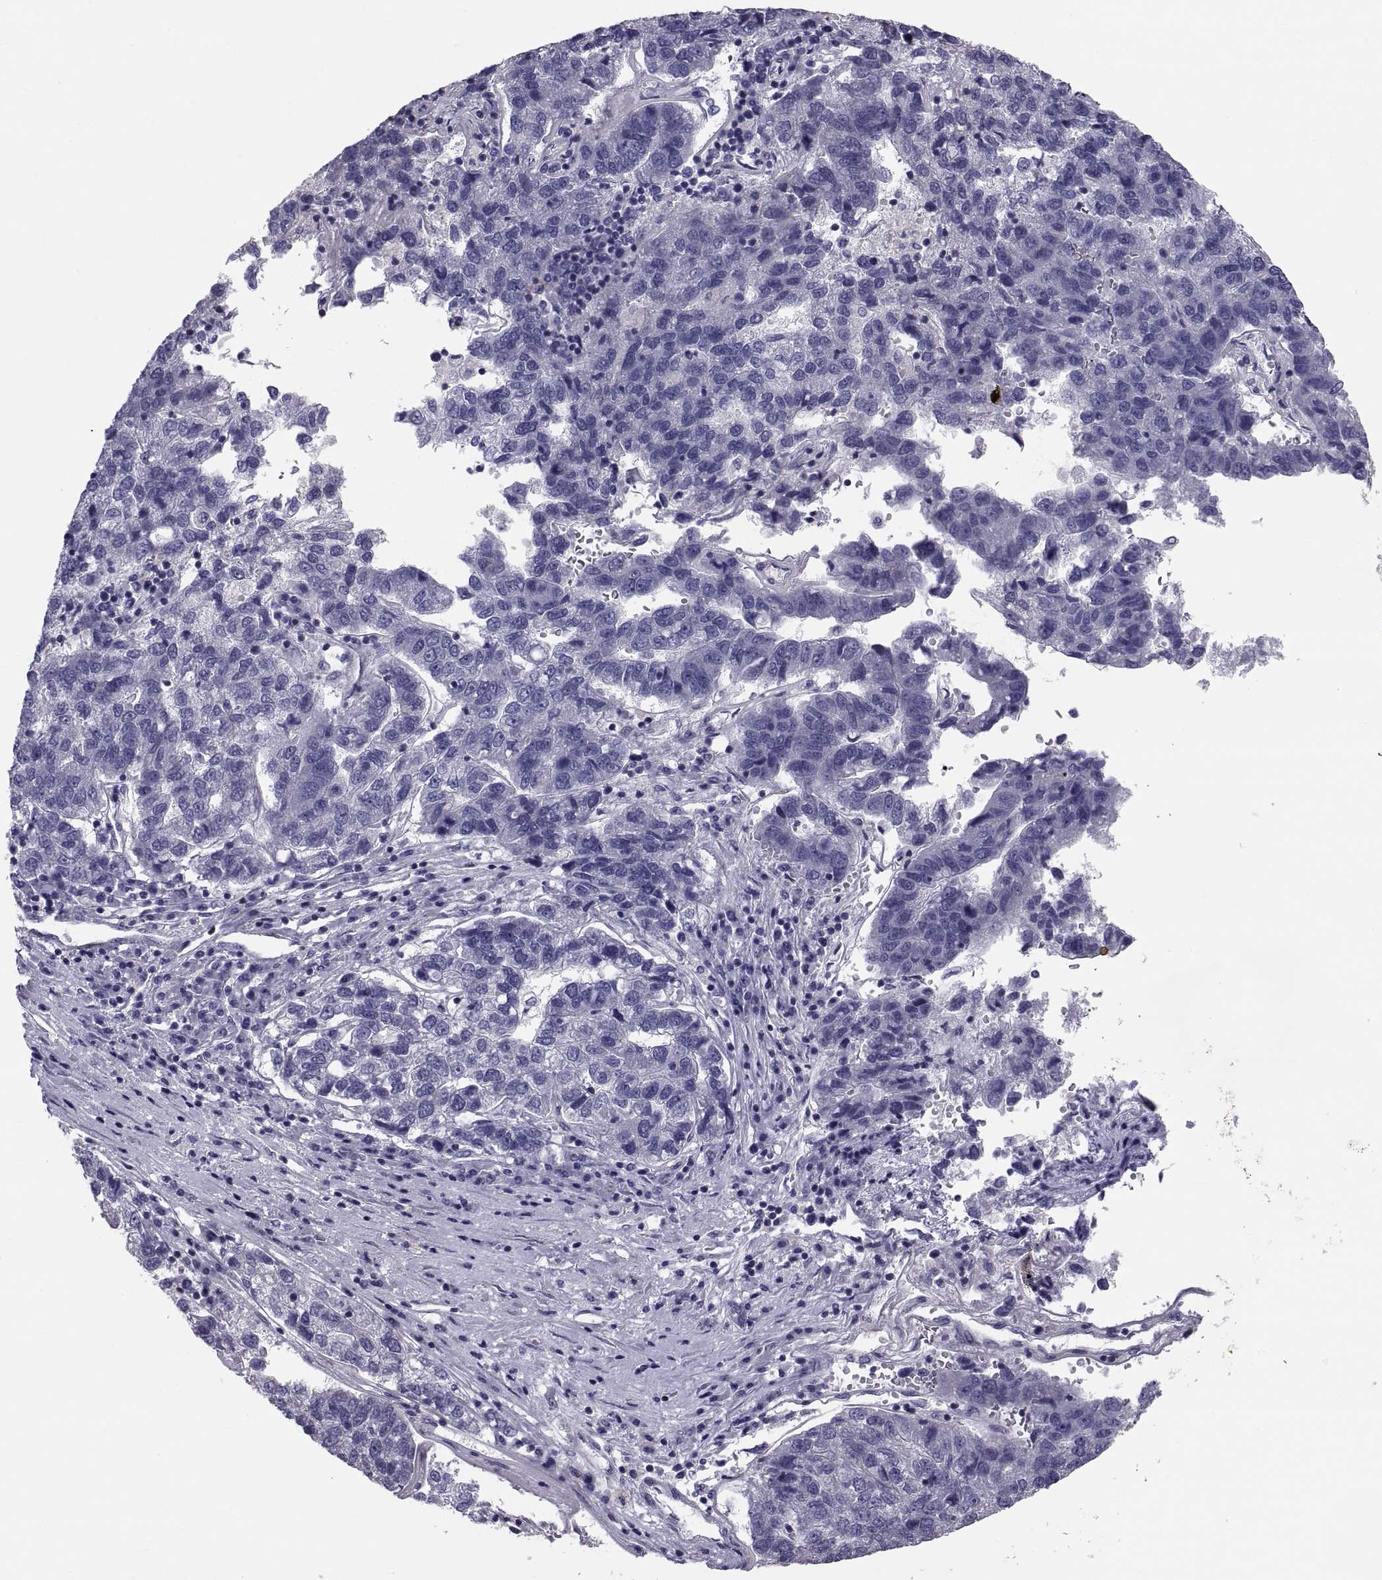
{"staining": {"intensity": "negative", "quantity": "none", "location": "none"}, "tissue": "pancreatic cancer", "cell_type": "Tumor cells", "image_type": "cancer", "snomed": [{"axis": "morphology", "description": "Adenocarcinoma, NOS"}, {"axis": "topography", "description": "Pancreas"}], "caption": "Tumor cells show no significant protein staining in pancreatic adenocarcinoma. (DAB (3,3'-diaminobenzidine) IHC, high magnification).", "gene": "ANO1", "patient": {"sex": "female", "age": 61}}